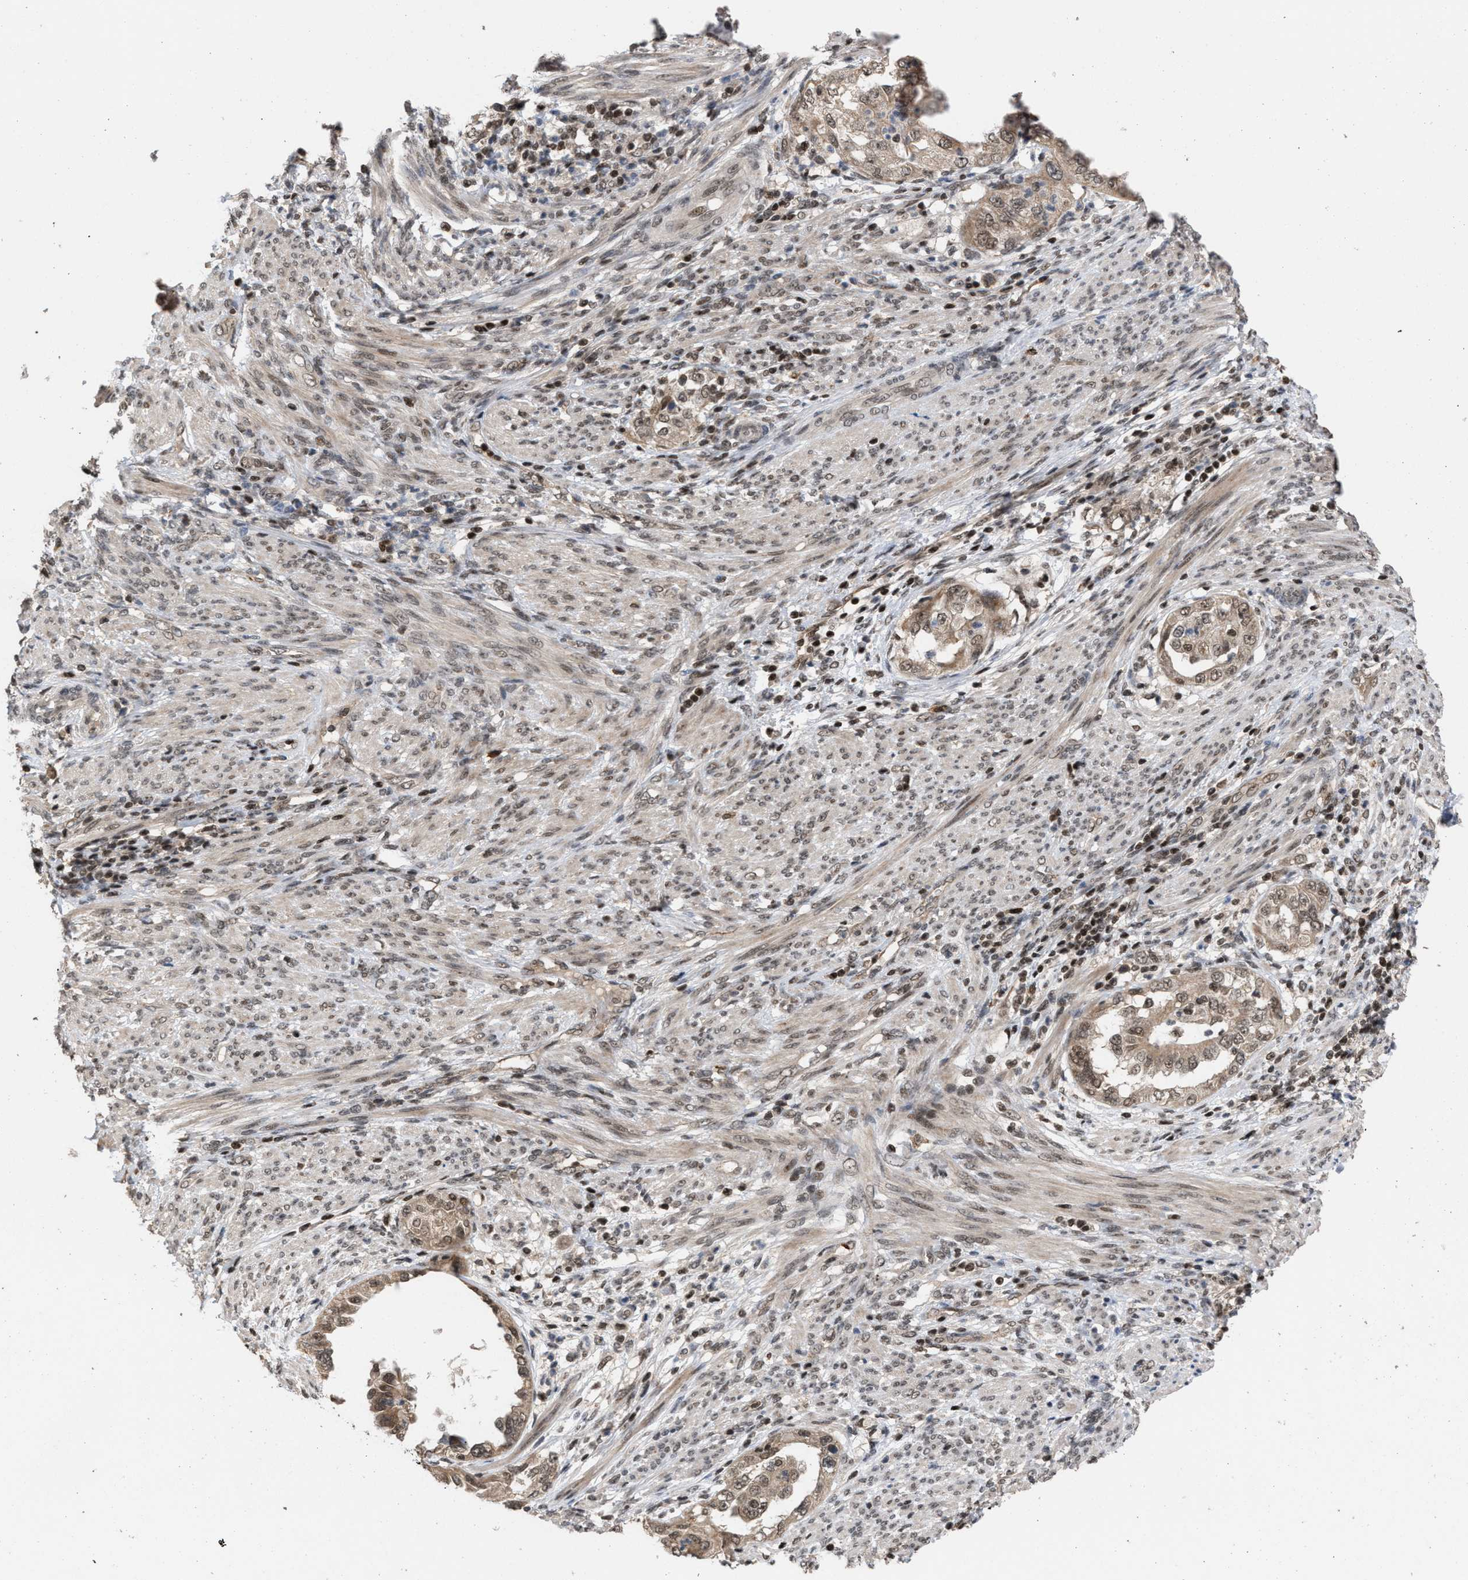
{"staining": {"intensity": "weak", "quantity": ">75%", "location": "cytoplasmic/membranous,nuclear"}, "tissue": "endometrial cancer", "cell_type": "Tumor cells", "image_type": "cancer", "snomed": [{"axis": "morphology", "description": "Adenocarcinoma, NOS"}, {"axis": "topography", "description": "Endometrium"}], "caption": "DAB immunohistochemical staining of endometrial cancer (adenocarcinoma) exhibits weak cytoplasmic/membranous and nuclear protein expression in approximately >75% of tumor cells. Ihc stains the protein of interest in brown and the nuclei are stained blue.", "gene": "C9orf78", "patient": {"sex": "female", "age": 85}}